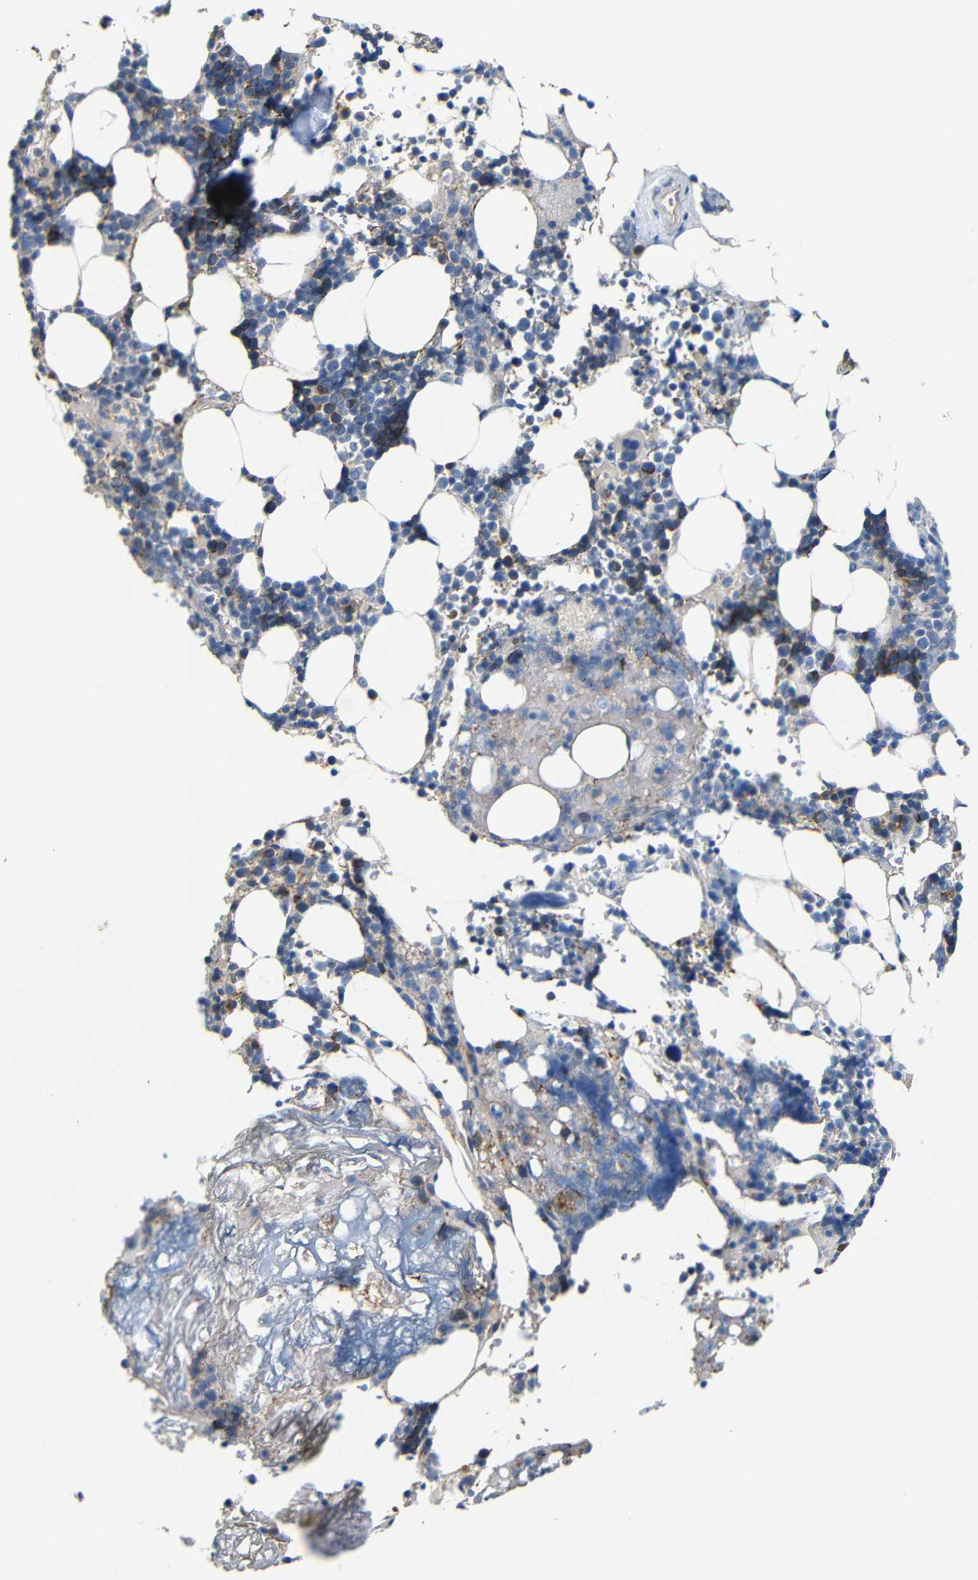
{"staining": {"intensity": "moderate", "quantity": "<25%", "location": "cytoplasmic/membranous"}, "tissue": "bone marrow", "cell_type": "Hematopoietic cells", "image_type": "normal", "snomed": [{"axis": "morphology", "description": "Normal tissue, NOS"}, {"axis": "topography", "description": "Bone marrow"}], "caption": "Immunohistochemical staining of unremarkable bone marrow displays low levels of moderate cytoplasmic/membranous positivity in about <25% of hematopoietic cells. The protein is stained brown, and the nuclei are stained in blue (DAB (3,3'-diaminobenzidine) IHC with brightfield microscopy, high magnification).", "gene": "ACKR2", "patient": {"sex": "female", "age": 73}}